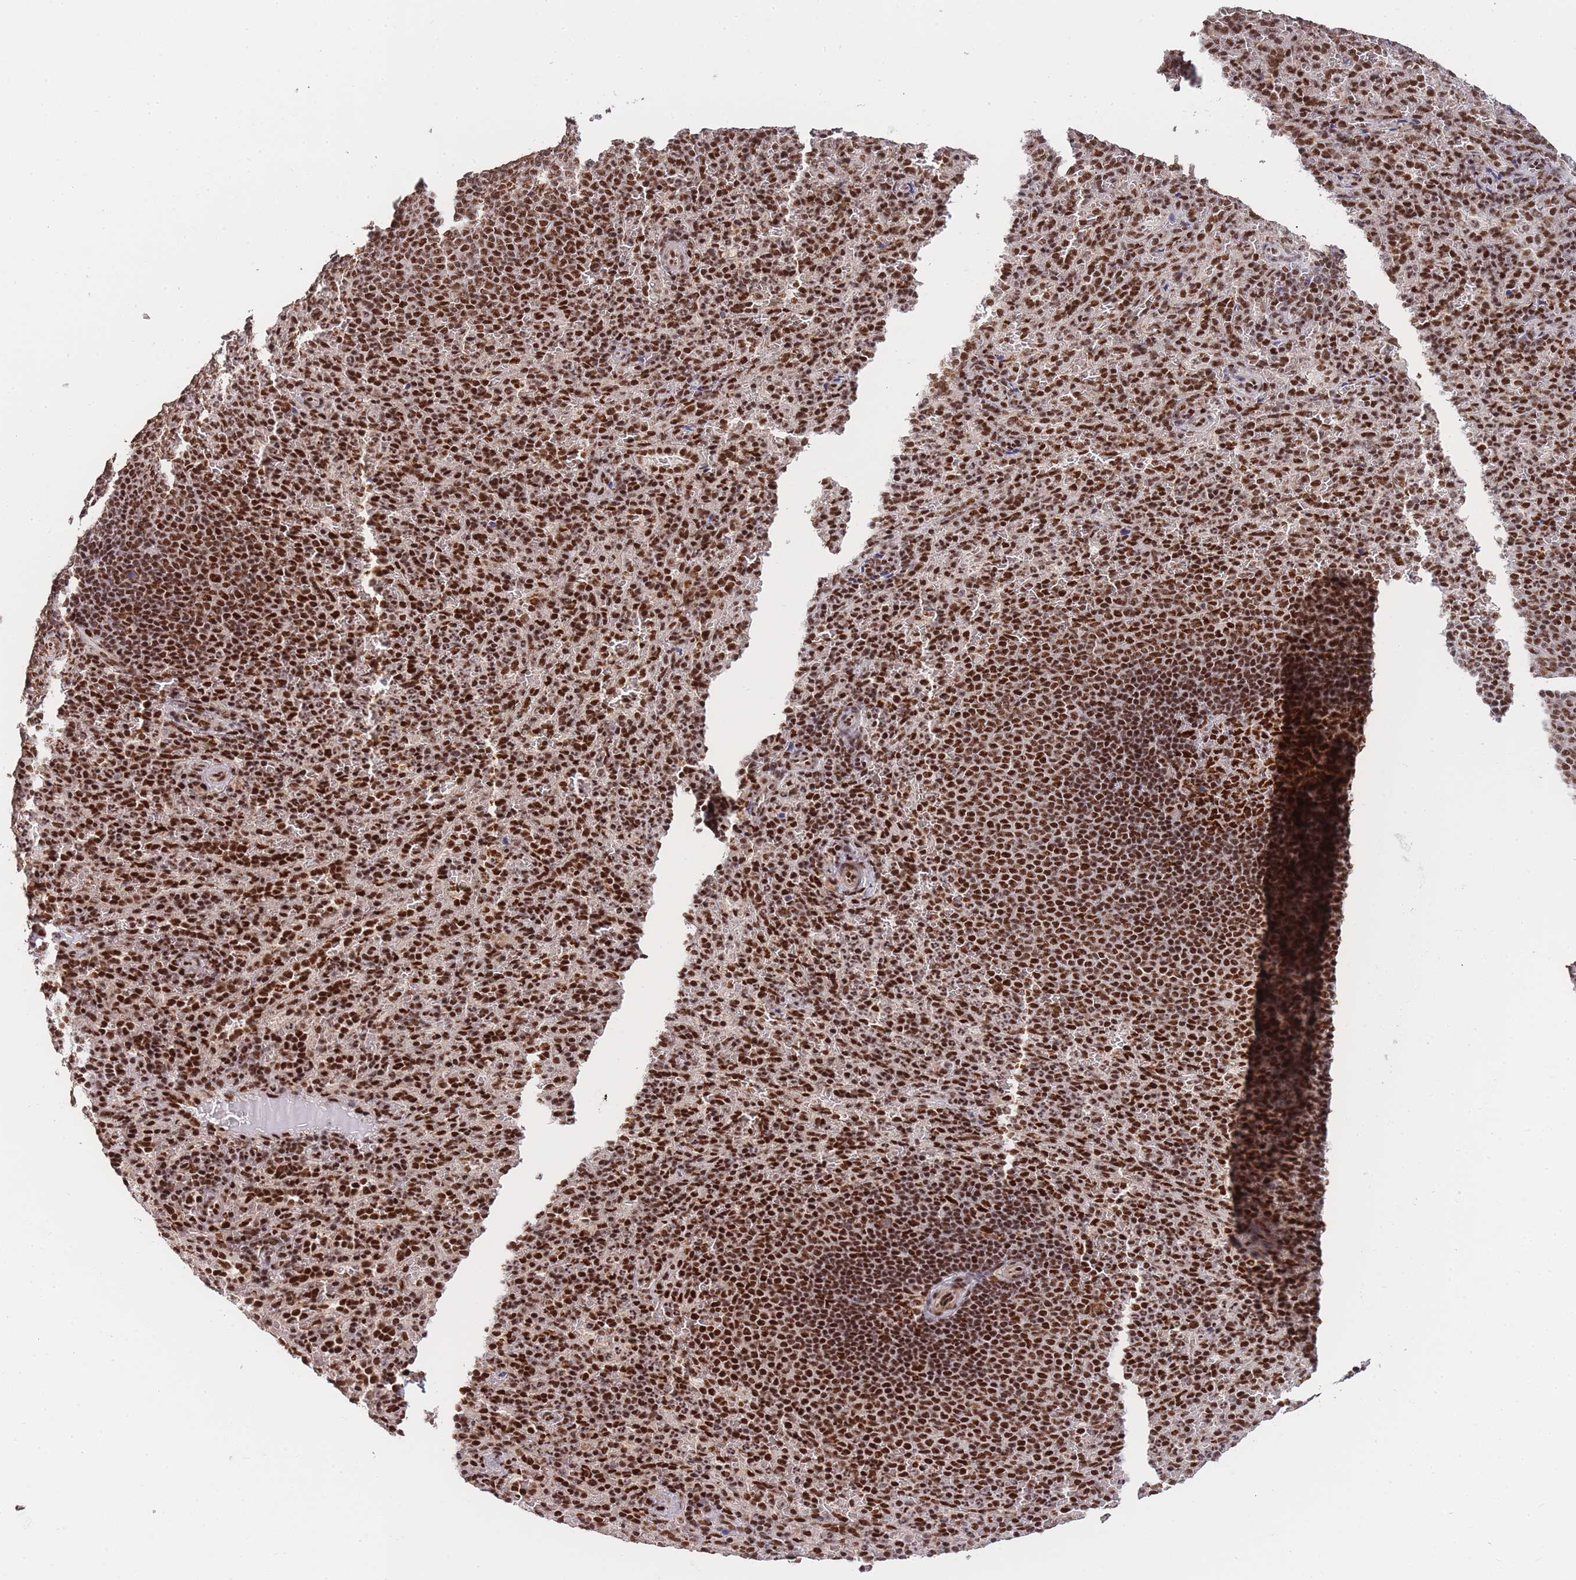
{"staining": {"intensity": "strong", "quantity": "25%-75%", "location": "nuclear"}, "tissue": "spleen", "cell_type": "Cells in red pulp", "image_type": "normal", "snomed": [{"axis": "morphology", "description": "Normal tissue, NOS"}, {"axis": "topography", "description": "Spleen"}], "caption": "Immunohistochemical staining of unremarkable spleen reveals high levels of strong nuclear expression in about 25%-75% of cells in red pulp.", "gene": "PRKDC", "patient": {"sex": "female", "age": 21}}